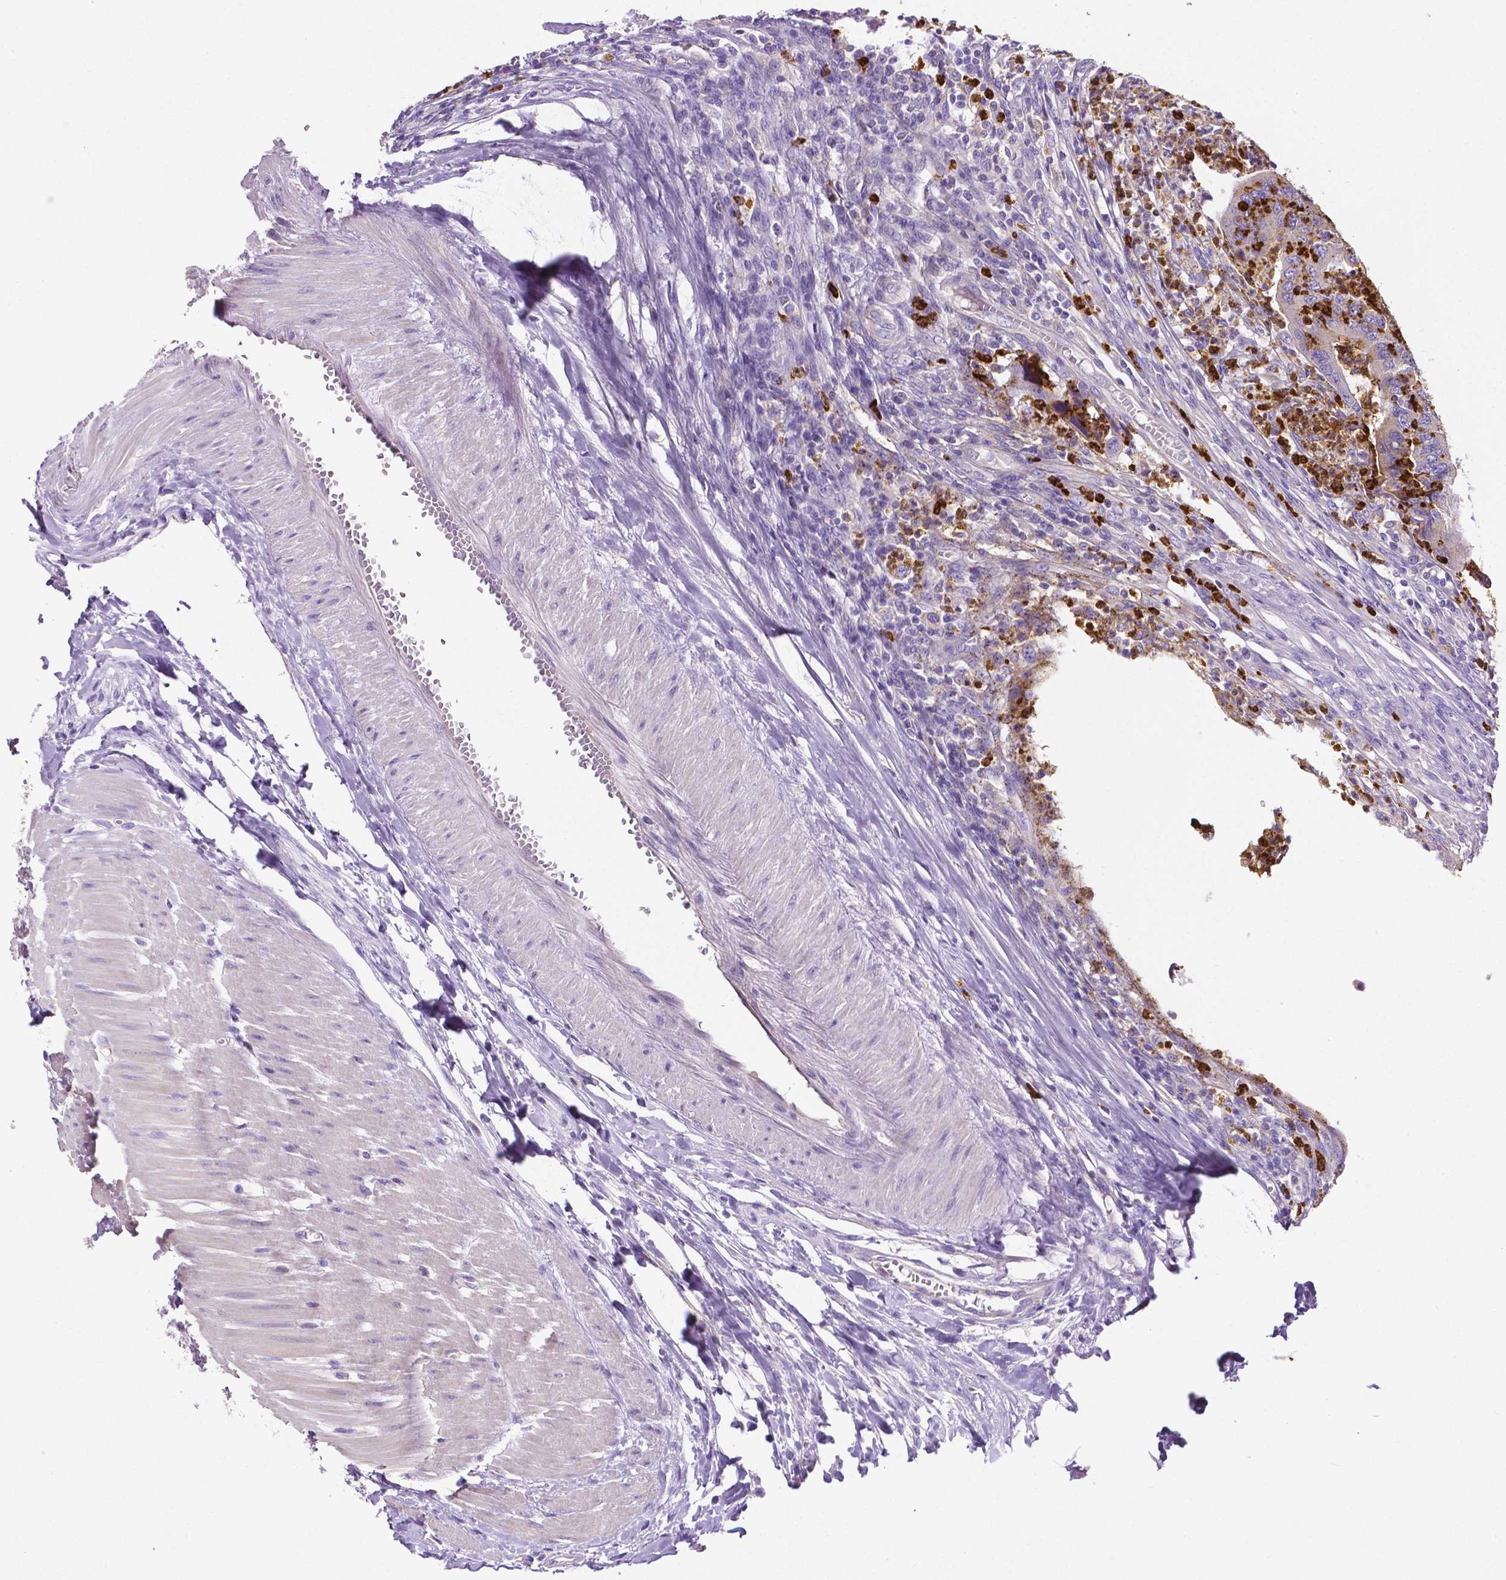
{"staining": {"intensity": "negative", "quantity": "none", "location": "none"}, "tissue": "colorectal cancer", "cell_type": "Tumor cells", "image_type": "cancer", "snomed": [{"axis": "morphology", "description": "Adenocarcinoma, NOS"}, {"axis": "topography", "description": "Colon"}], "caption": "IHC micrograph of colorectal cancer stained for a protein (brown), which displays no staining in tumor cells.", "gene": "MMP9", "patient": {"sex": "female", "age": 67}}